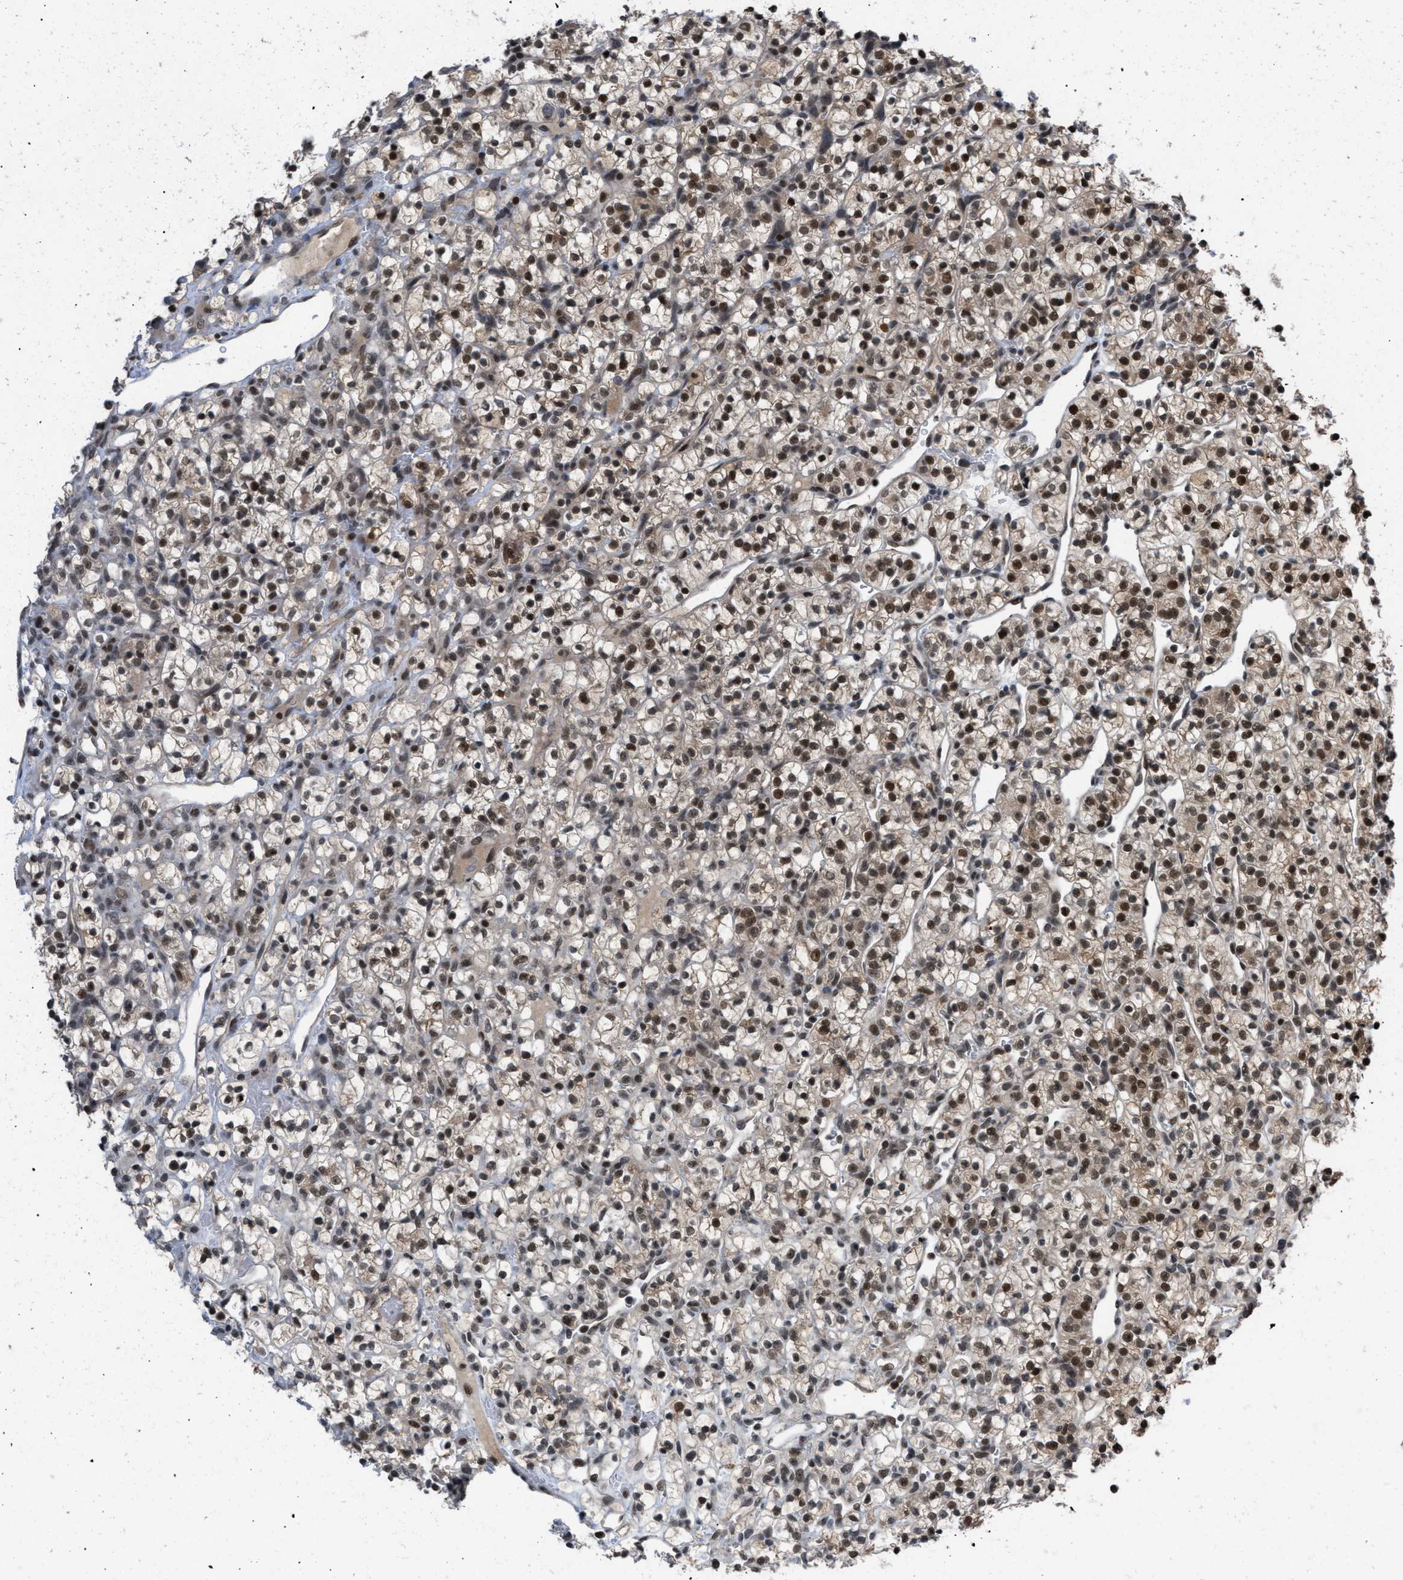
{"staining": {"intensity": "moderate", "quantity": ">75%", "location": "nuclear"}, "tissue": "renal cancer", "cell_type": "Tumor cells", "image_type": "cancer", "snomed": [{"axis": "morphology", "description": "Adenocarcinoma, NOS"}, {"axis": "topography", "description": "Kidney"}], "caption": "The image exhibits a brown stain indicating the presence of a protein in the nuclear of tumor cells in adenocarcinoma (renal).", "gene": "C9orf78", "patient": {"sex": "female", "age": 57}}